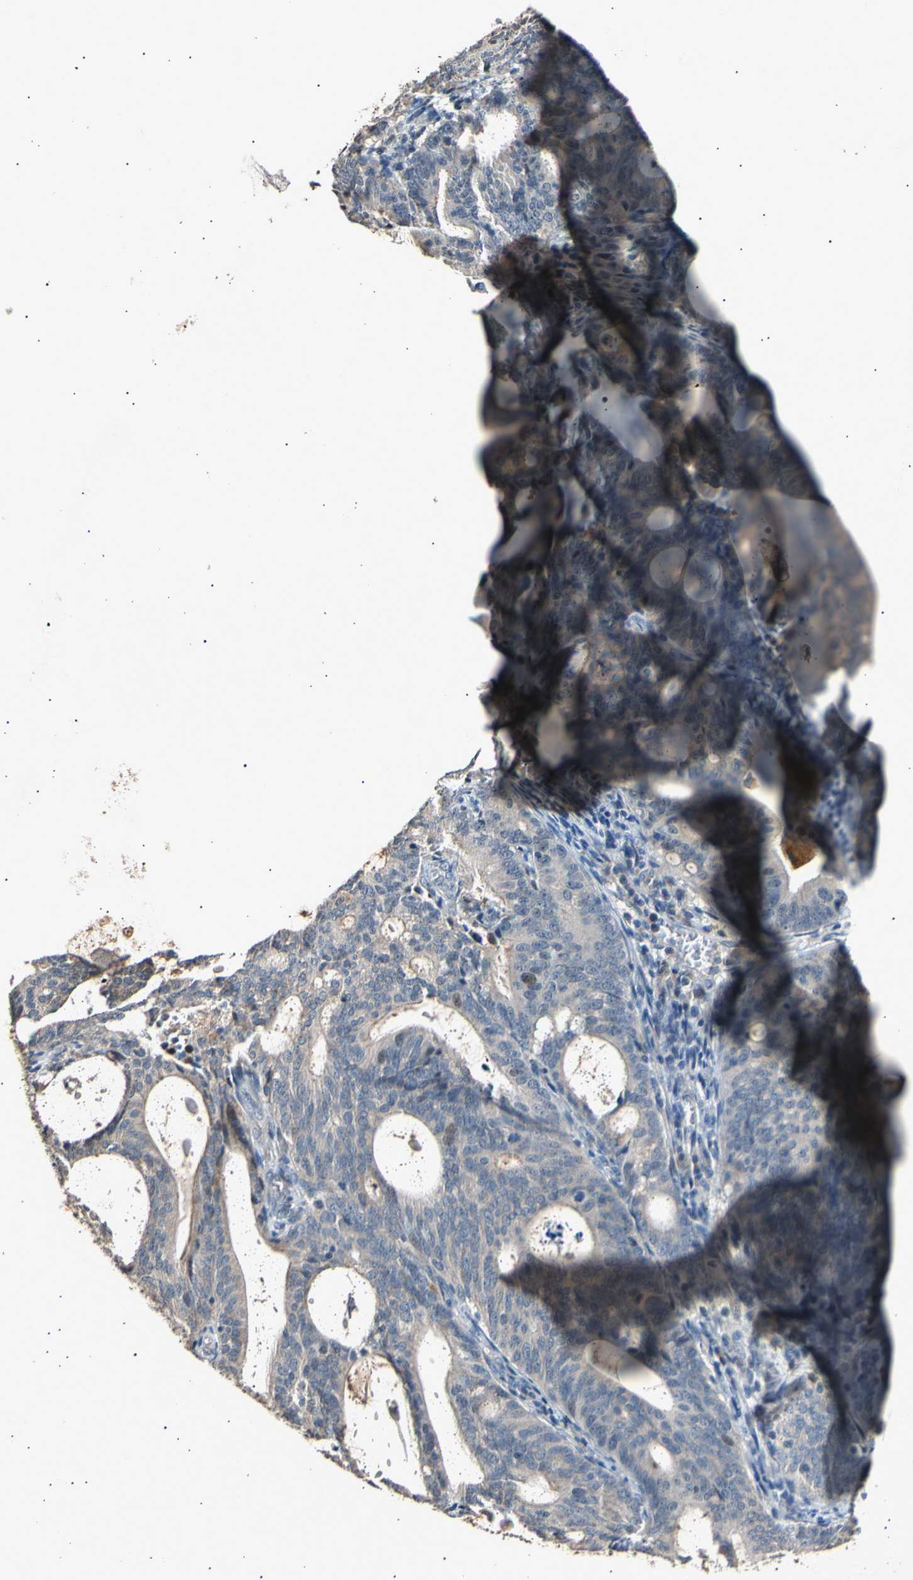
{"staining": {"intensity": "weak", "quantity": "<25%", "location": "cytoplasmic/membranous"}, "tissue": "endometrial cancer", "cell_type": "Tumor cells", "image_type": "cancer", "snomed": [{"axis": "morphology", "description": "Adenocarcinoma, NOS"}, {"axis": "topography", "description": "Uterus"}], "caption": "Tumor cells are negative for brown protein staining in adenocarcinoma (endometrial).", "gene": "ADCY3", "patient": {"sex": "female", "age": 83}}